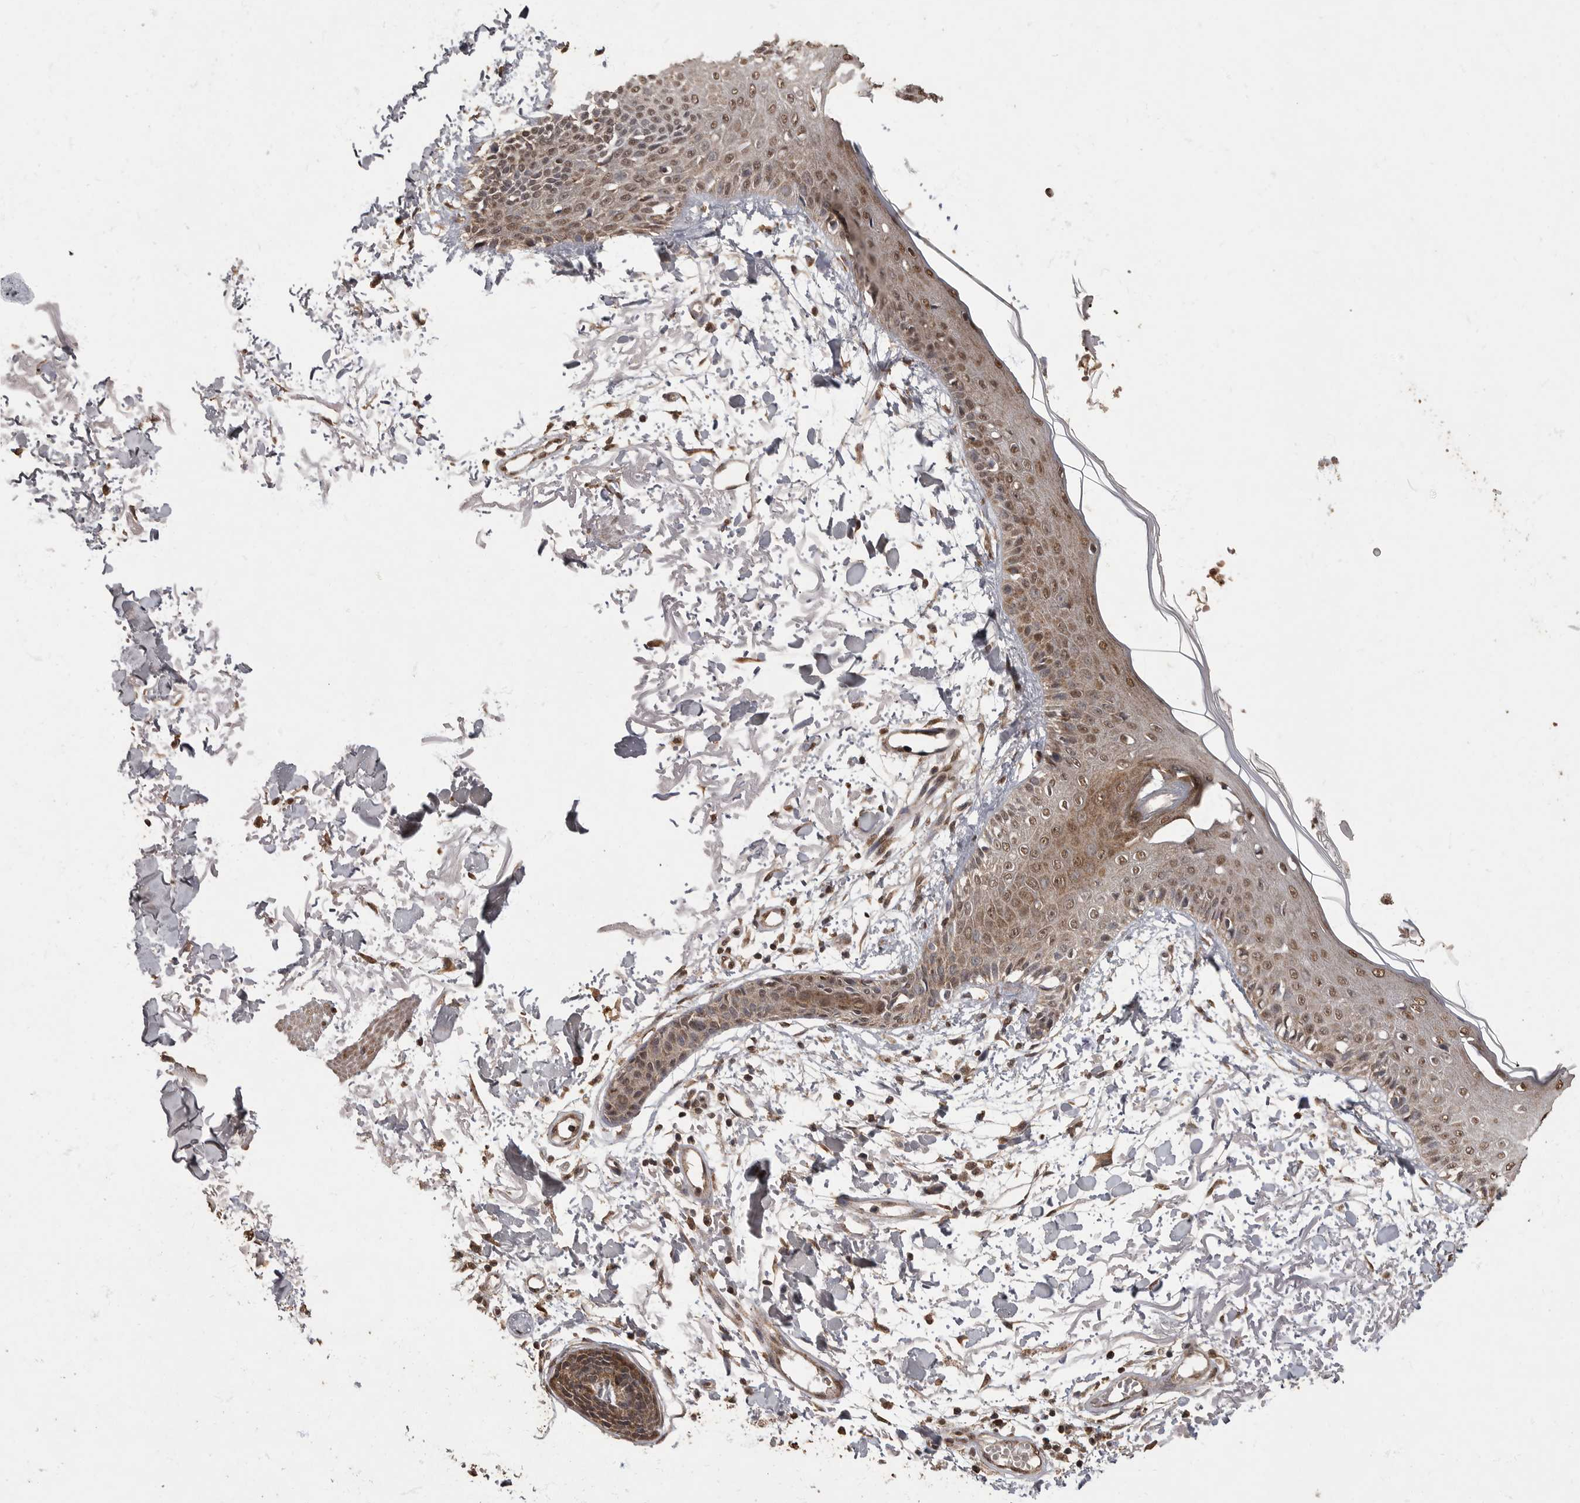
{"staining": {"intensity": "moderate", "quantity": "25%-75%", "location": "cytoplasmic/membranous"}, "tissue": "skin", "cell_type": "Fibroblasts", "image_type": "normal", "snomed": [{"axis": "morphology", "description": "Normal tissue, NOS"}, {"axis": "morphology", "description": "Squamous cell carcinoma, NOS"}, {"axis": "topography", "description": "Skin"}, {"axis": "topography", "description": "Peripheral nerve tissue"}], "caption": "A micrograph of skin stained for a protein shows moderate cytoplasmic/membranous brown staining in fibroblasts. (IHC, brightfield microscopy, high magnification).", "gene": "MAFG", "patient": {"sex": "male", "age": 83}}